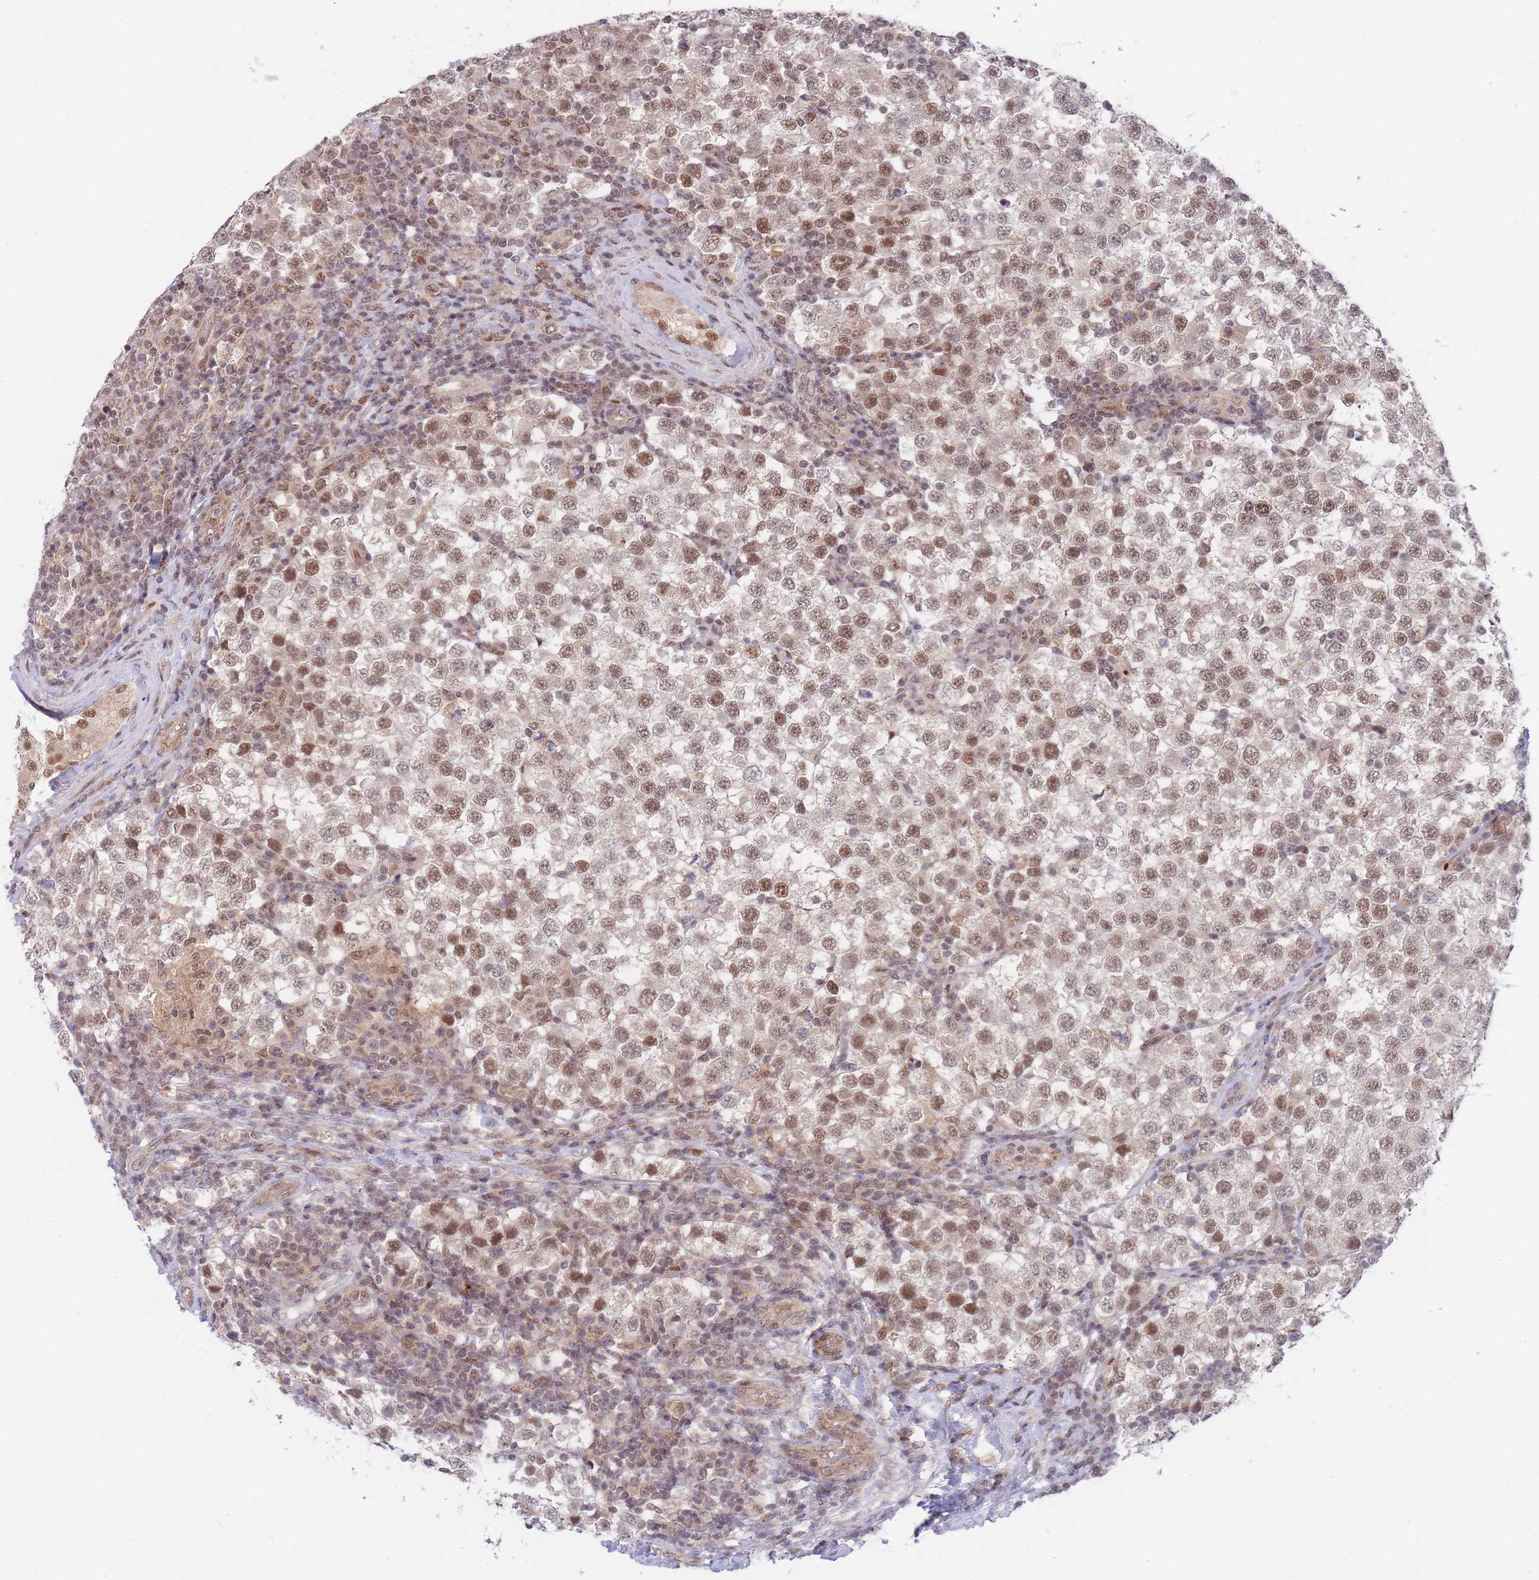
{"staining": {"intensity": "moderate", "quantity": ">75%", "location": "nuclear"}, "tissue": "testis cancer", "cell_type": "Tumor cells", "image_type": "cancer", "snomed": [{"axis": "morphology", "description": "Seminoma, NOS"}, {"axis": "topography", "description": "Testis"}], "caption": "Brown immunohistochemical staining in testis cancer exhibits moderate nuclear staining in approximately >75% of tumor cells. Nuclei are stained in blue.", "gene": "BOD1L1", "patient": {"sex": "male", "age": 34}}